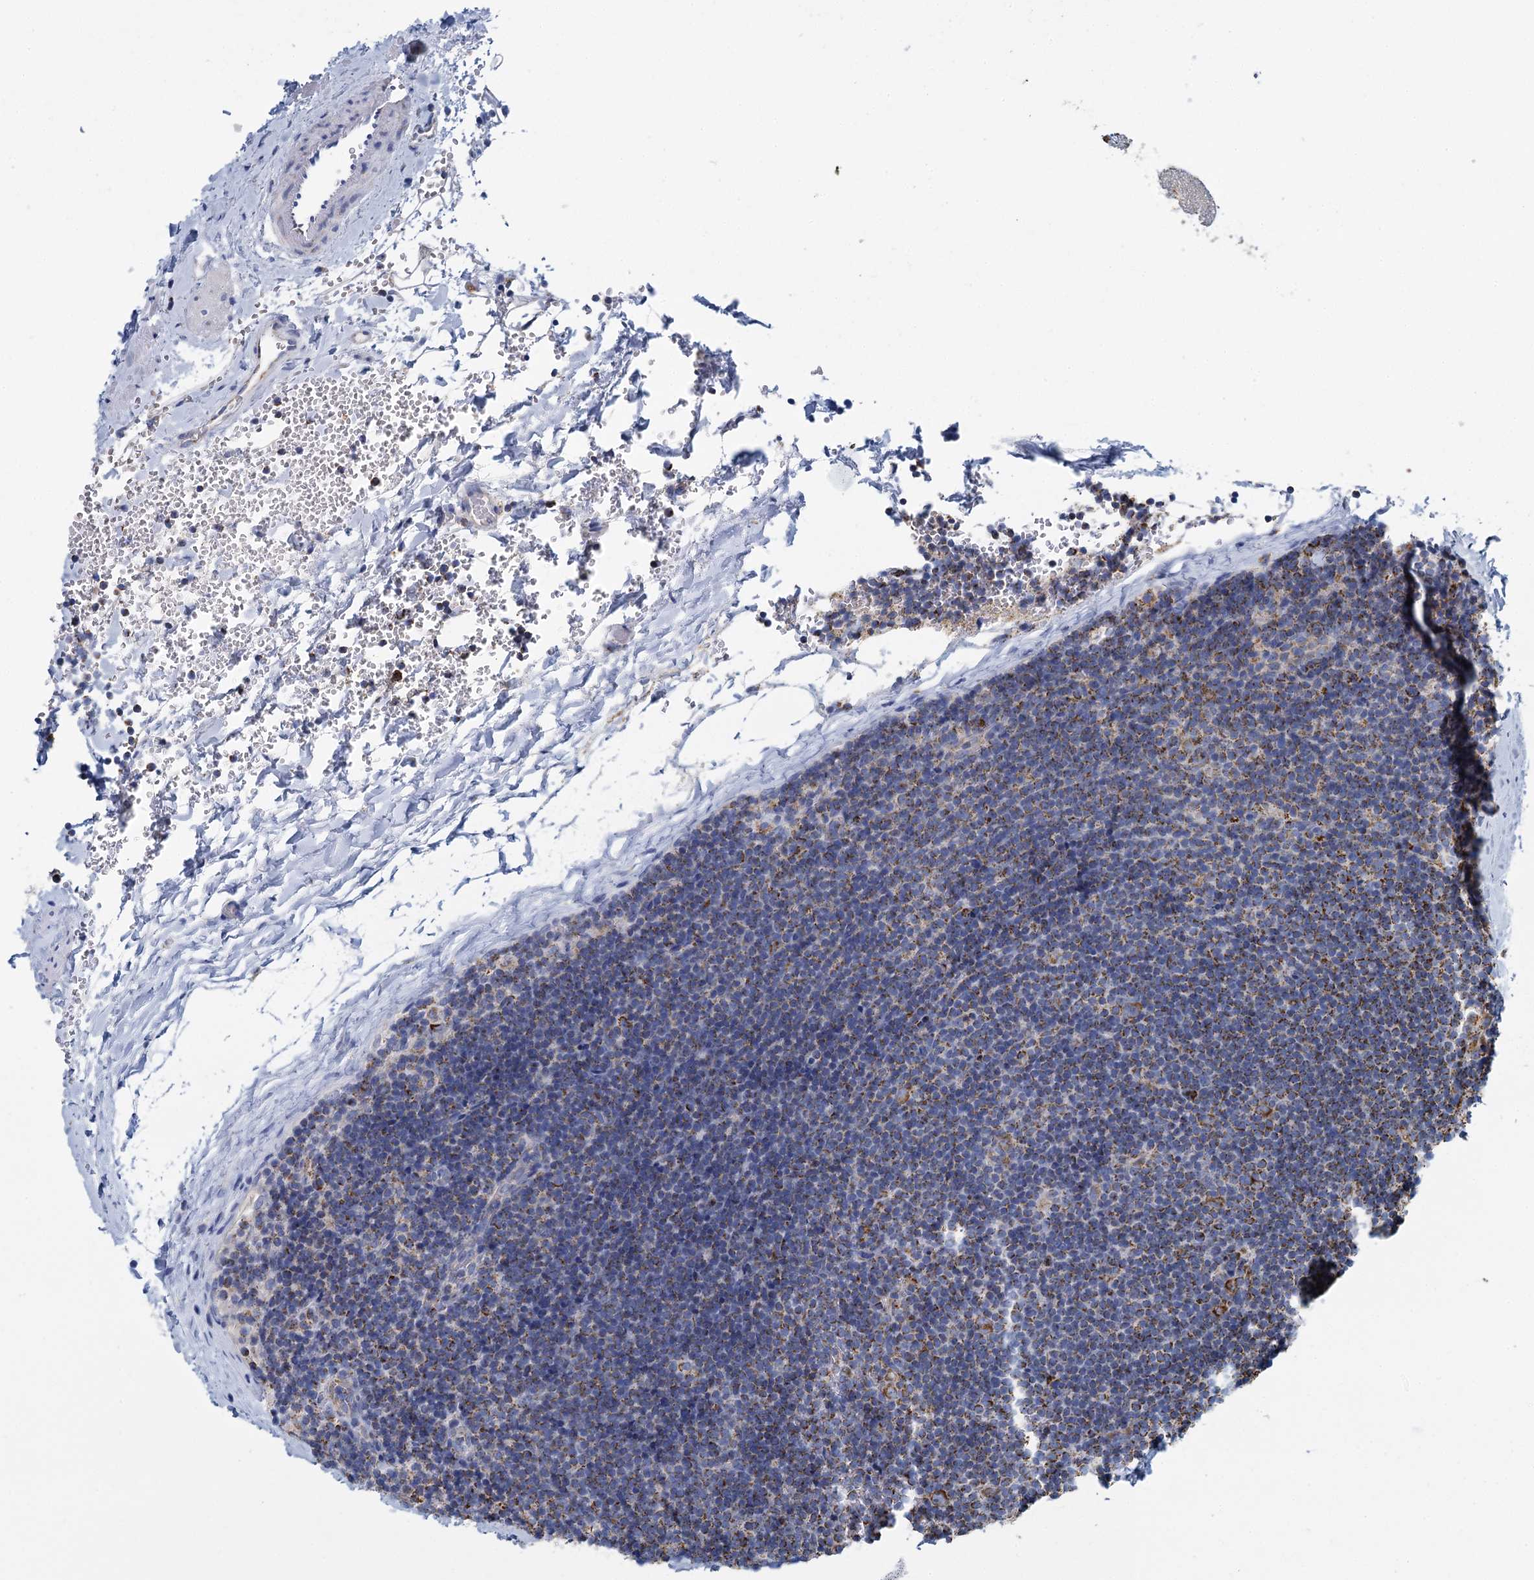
{"staining": {"intensity": "moderate", "quantity": "25%-75%", "location": "cytoplasmic/membranous"}, "tissue": "lymphoma", "cell_type": "Tumor cells", "image_type": "cancer", "snomed": [{"axis": "morphology", "description": "Hodgkin's disease, NOS"}, {"axis": "topography", "description": "Lymph node"}], "caption": "A brown stain labels moderate cytoplasmic/membranous positivity of a protein in human Hodgkin's disease tumor cells. The protein is shown in brown color, while the nuclei are stained blue.", "gene": "CCP110", "patient": {"sex": "female", "age": 57}}